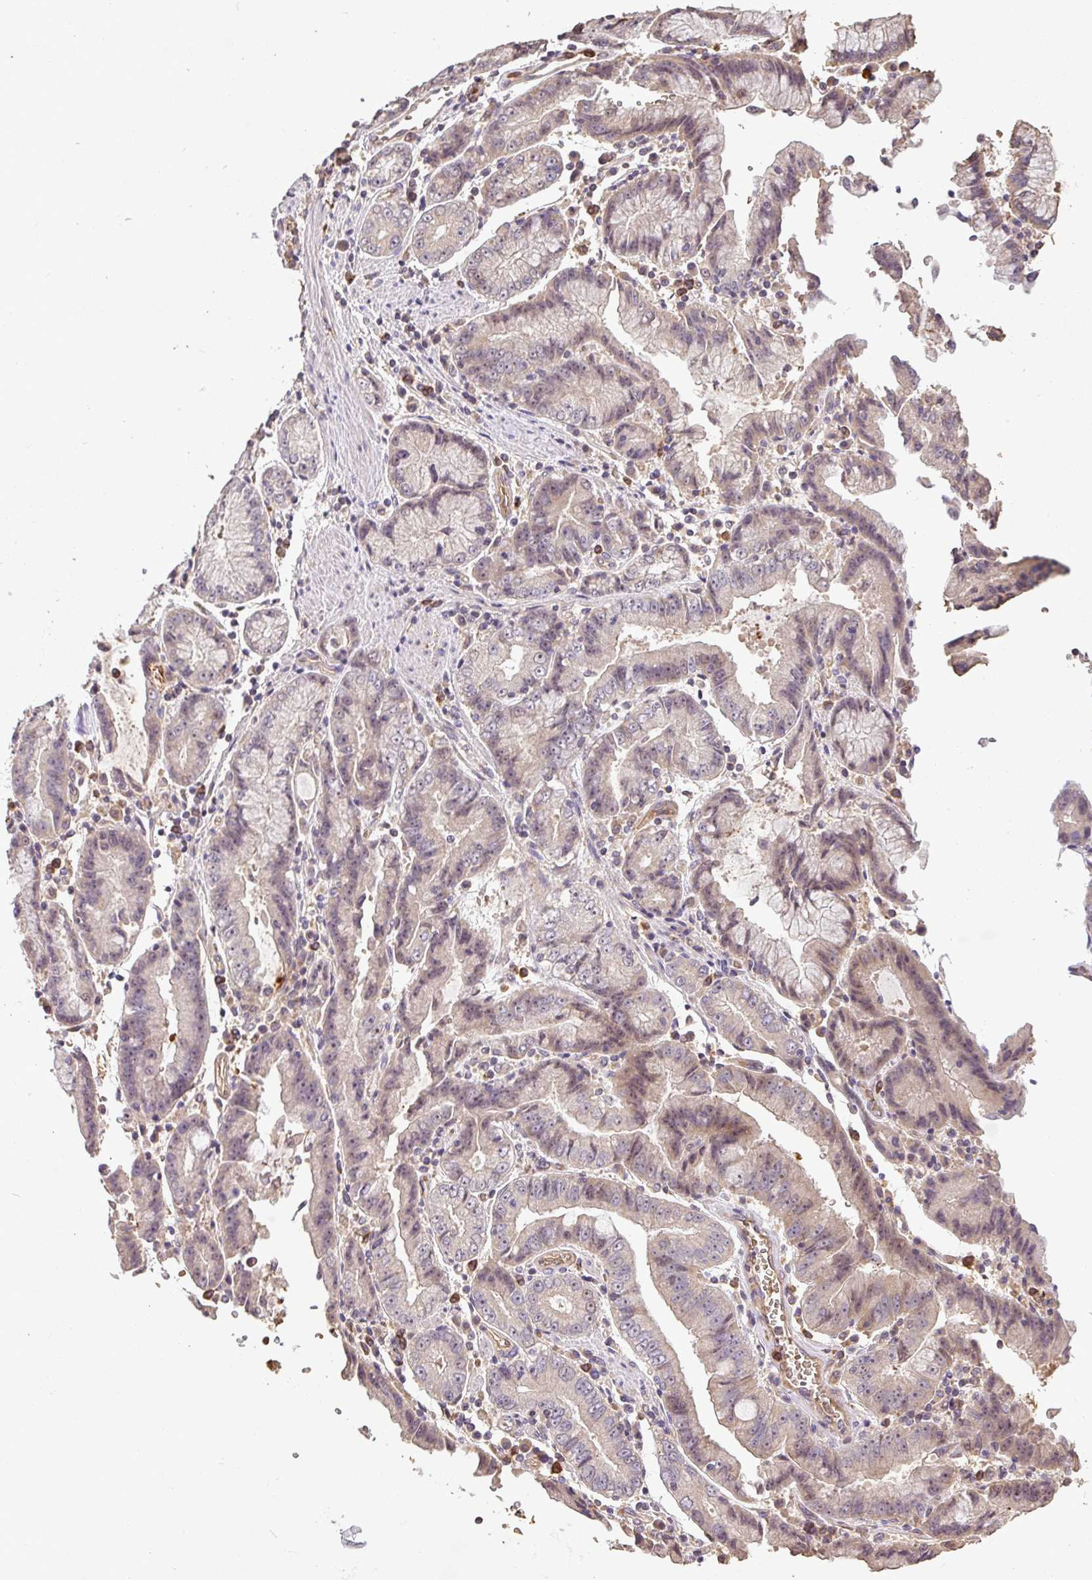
{"staining": {"intensity": "weak", "quantity": "<25%", "location": "nuclear"}, "tissue": "stomach cancer", "cell_type": "Tumor cells", "image_type": "cancer", "snomed": [{"axis": "morphology", "description": "Adenocarcinoma, NOS"}, {"axis": "topography", "description": "Stomach"}], "caption": "DAB (3,3'-diaminobenzidine) immunohistochemical staining of human adenocarcinoma (stomach) exhibits no significant expression in tumor cells.", "gene": "C1QTNF9B", "patient": {"sex": "male", "age": 62}}